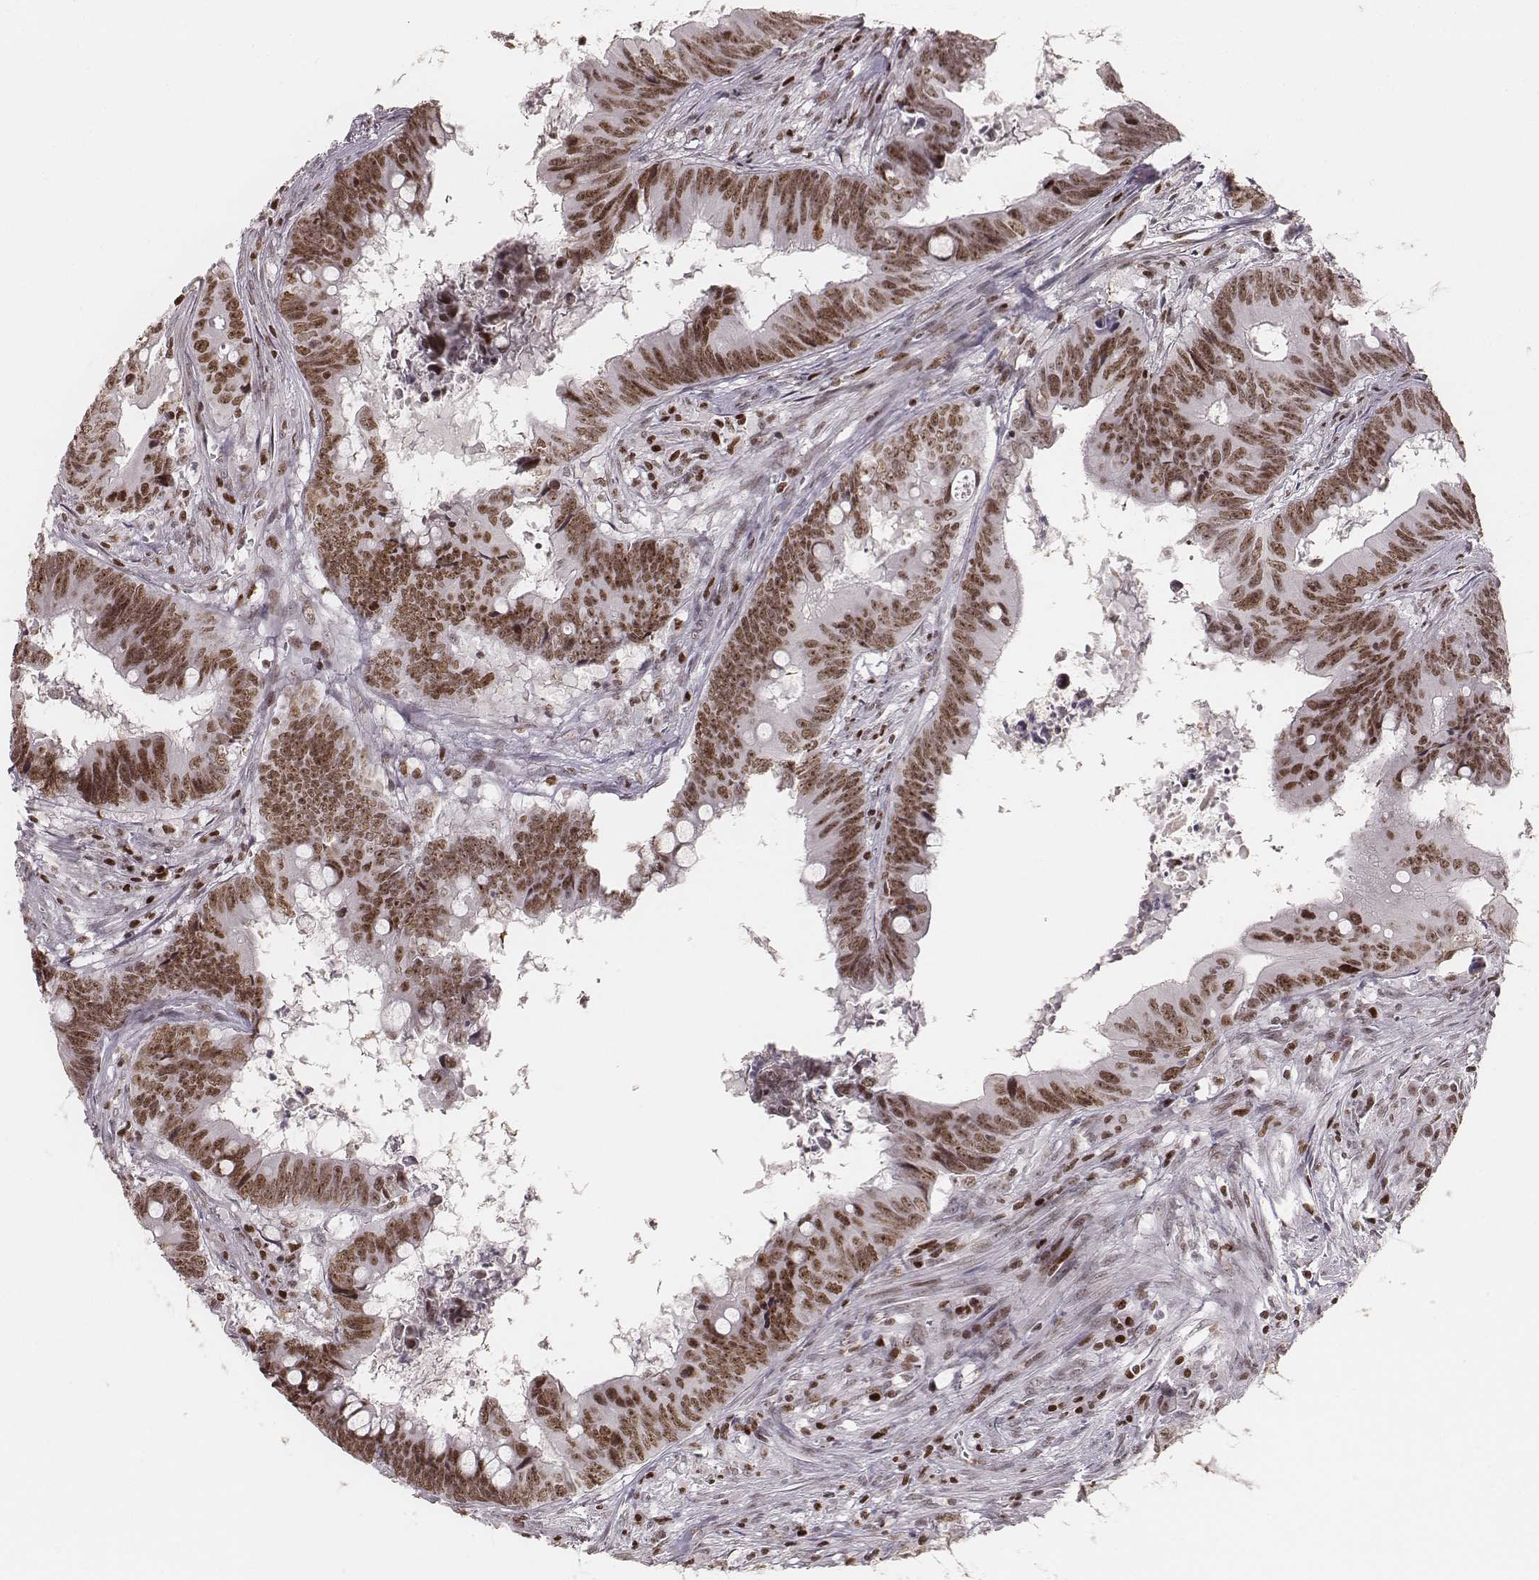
{"staining": {"intensity": "moderate", "quantity": ">75%", "location": "nuclear"}, "tissue": "colorectal cancer", "cell_type": "Tumor cells", "image_type": "cancer", "snomed": [{"axis": "morphology", "description": "Adenocarcinoma, NOS"}, {"axis": "topography", "description": "Colon"}], "caption": "Immunohistochemistry micrograph of adenocarcinoma (colorectal) stained for a protein (brown), which displays medium levels of moderate nuclear positivity in approximately >75% of tumor cells.", "gene": "PARP1", "patient": {"sex": "female", "age": 82}}